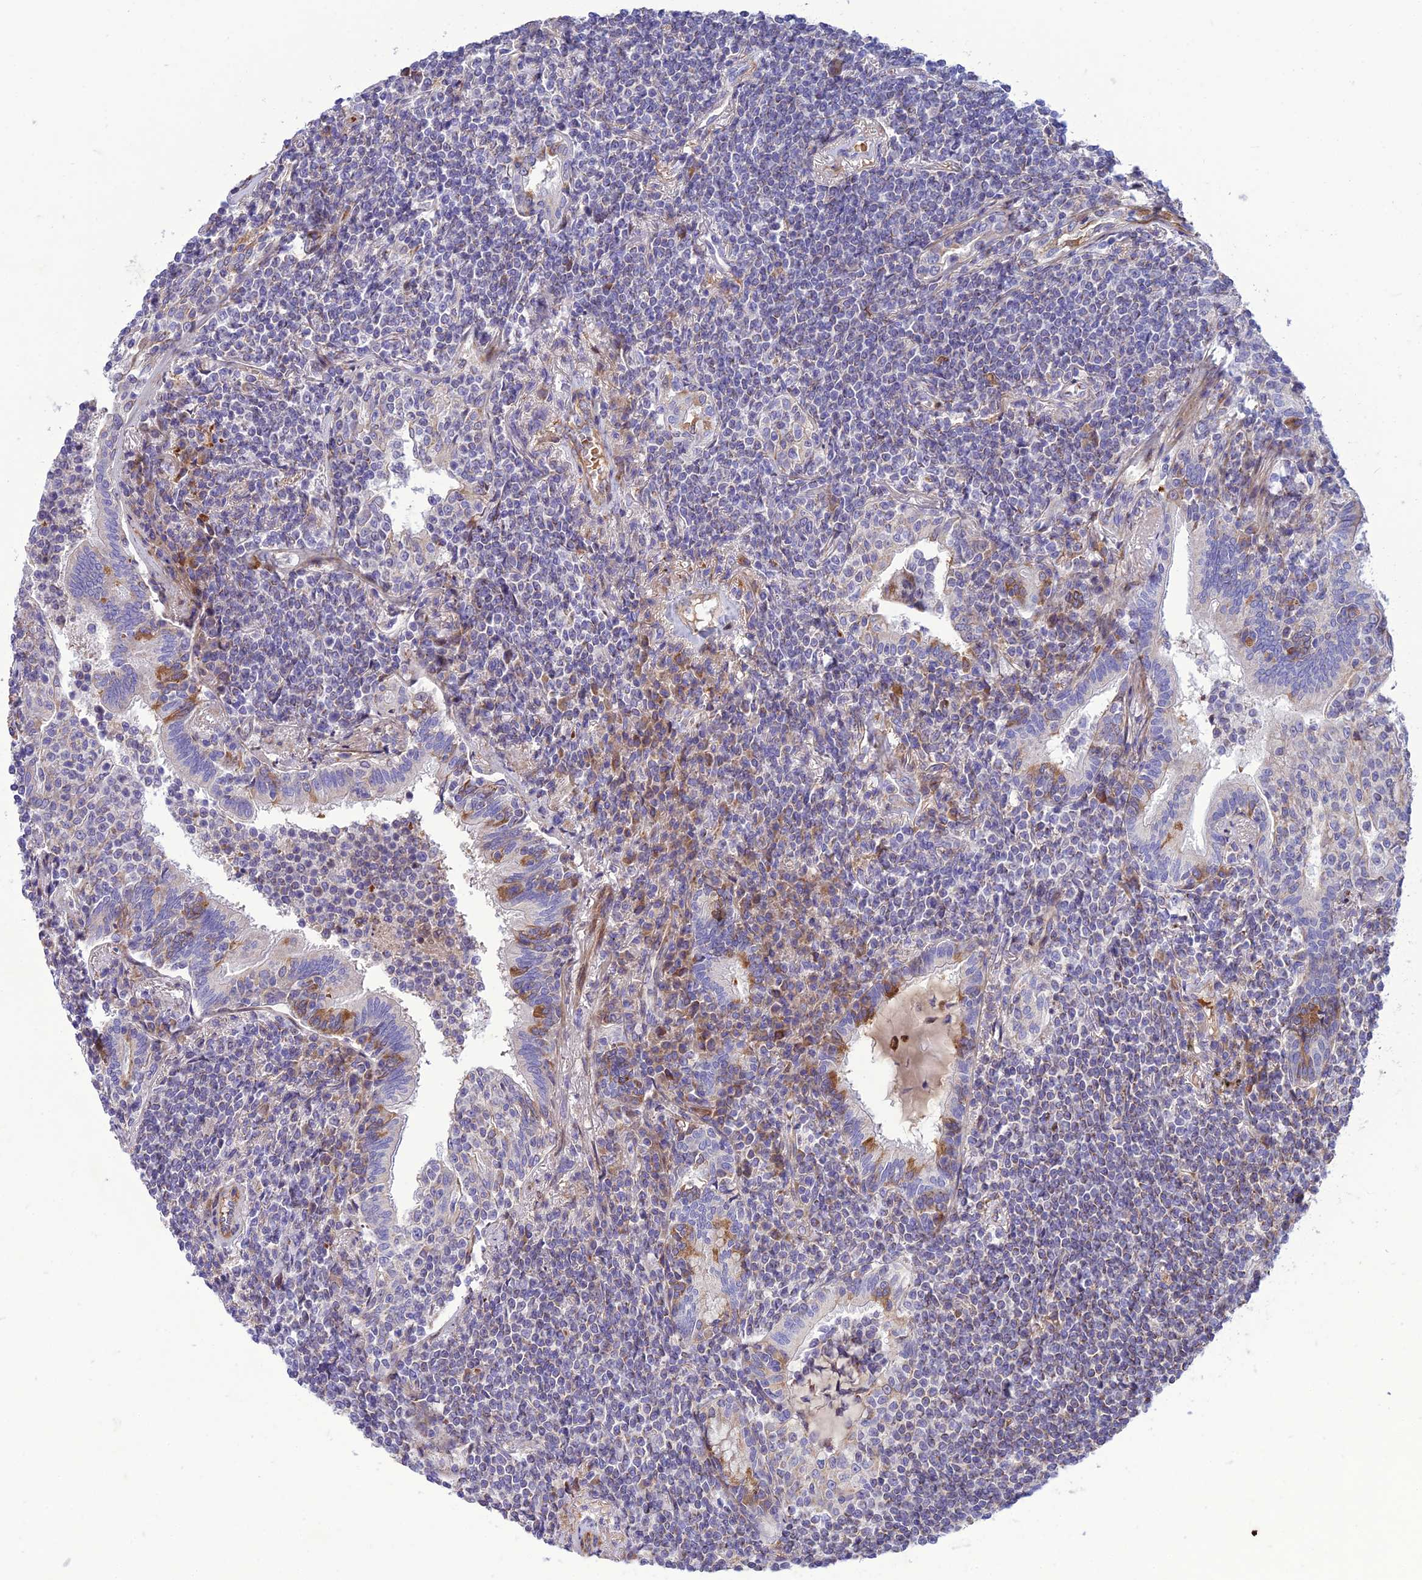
{"staining": {"intensity": "weak", "quantity": "25%-75%", "location": "cytoplasmic/membranous"}, "tissue": "lymphoma", "cell_type": "Tumor cells", "image_type": "cancer", "snomed": [{"axis": "morphology", "description": "Malignant lymphoma, non-Hodgkin's type, Low grade"}, {"axis": "topography", "description": "Lung"}], "caption": "Lymphoma tissue exhibits weak cytoplasmic/membranous expression in approximately 25%-75% of tumor cells", "gene": "SEL1L3", "patient": {"sex": "female", "age": 71}}